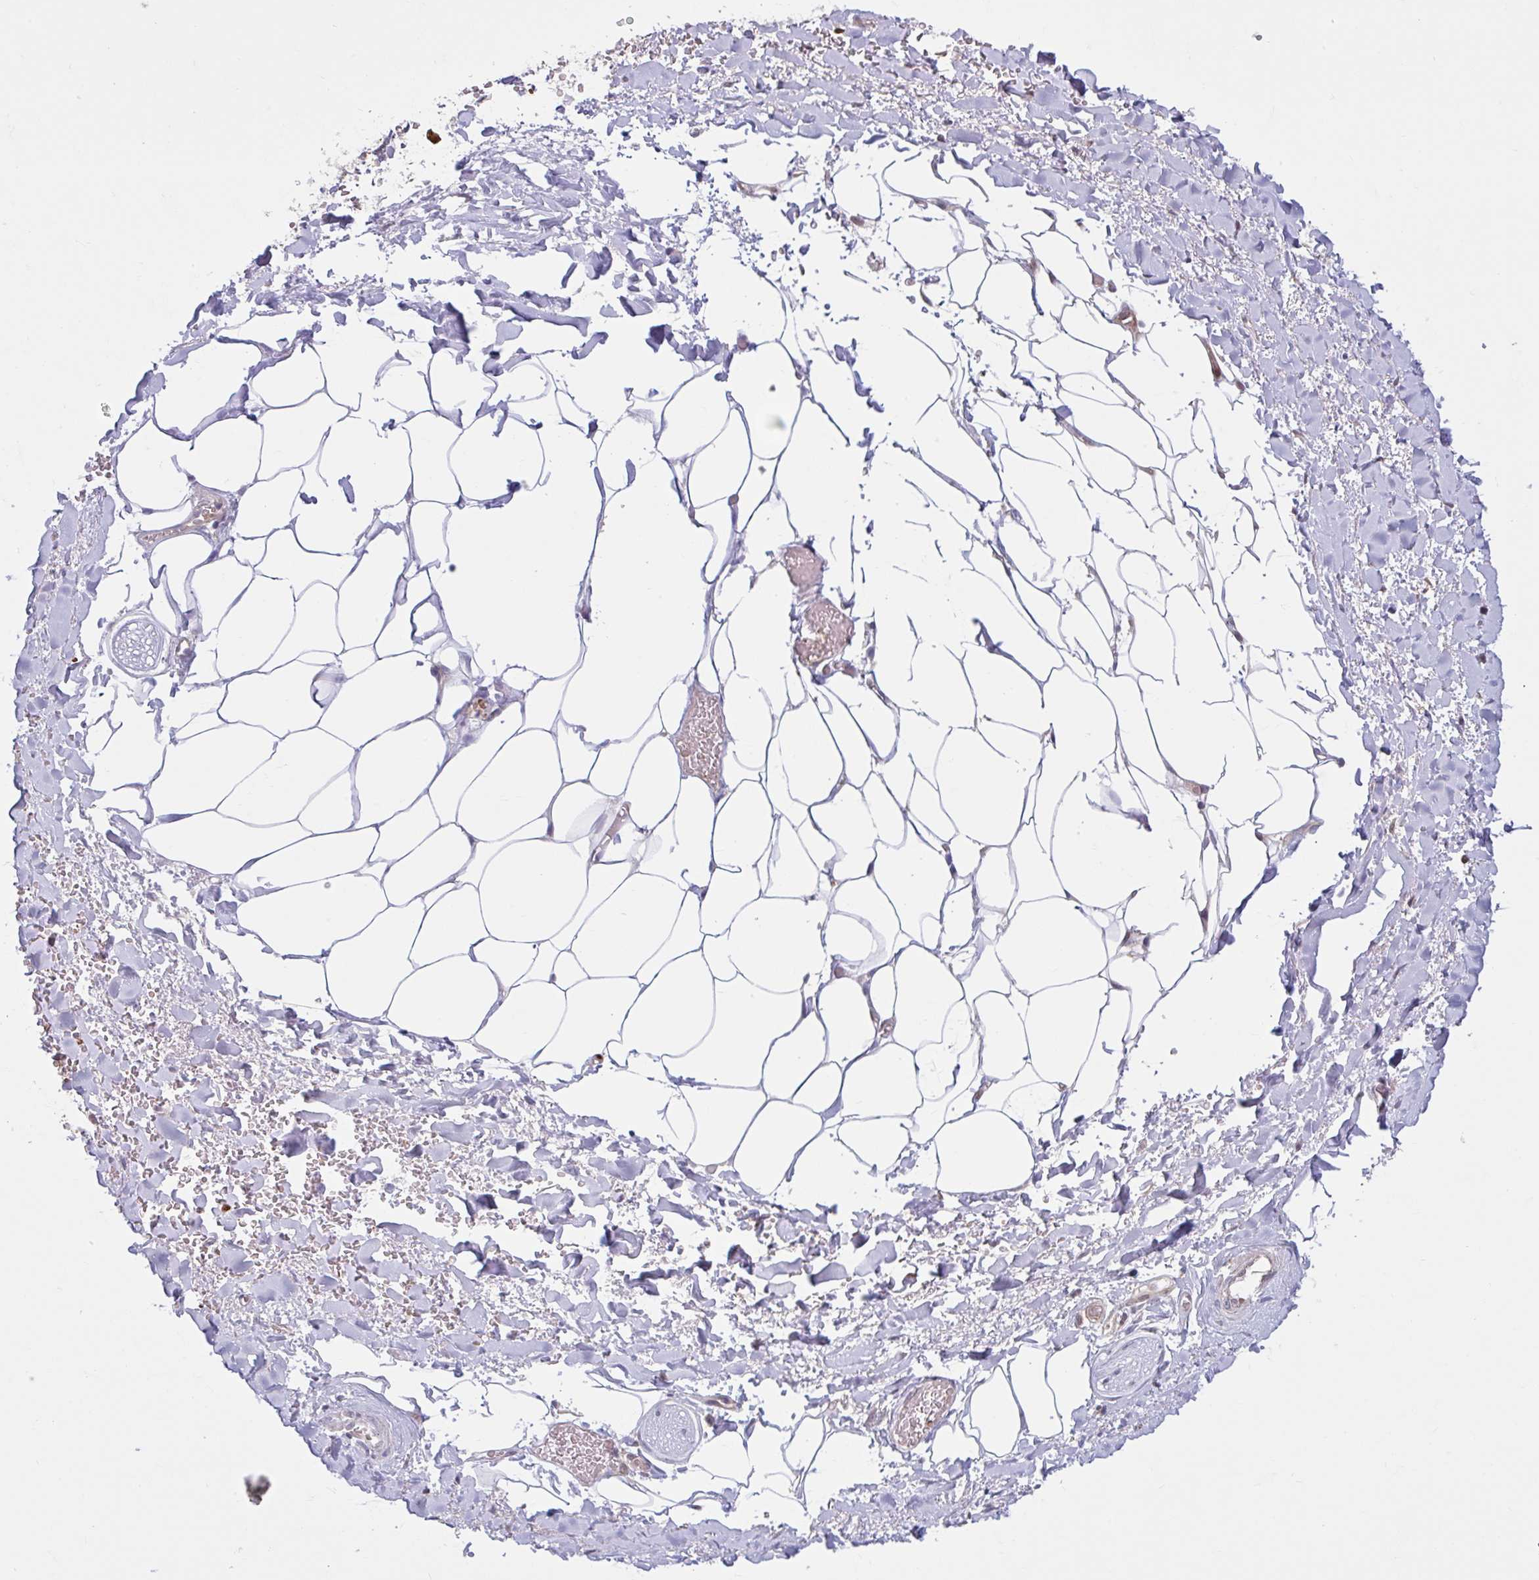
{"staining": {"intensity": "negative", "quantity": "none", "location": "none"}, "tissue": "adipose tissue", "cell_type": "Adipocytes", "image_type": "normal", "snomed": [{"axis": "morphology", "description": "Normal tissue, NOS"}, {"axis": "topography", "description": "Vagina"}, {"axis": "topography", "description": "Peripheral nerve tissue"}], "caption": "IHC of benign adipose tissue shows no expression in adipocytes.", "gene": "HMBS", "patient": {"sex": "female", "age": 71}}